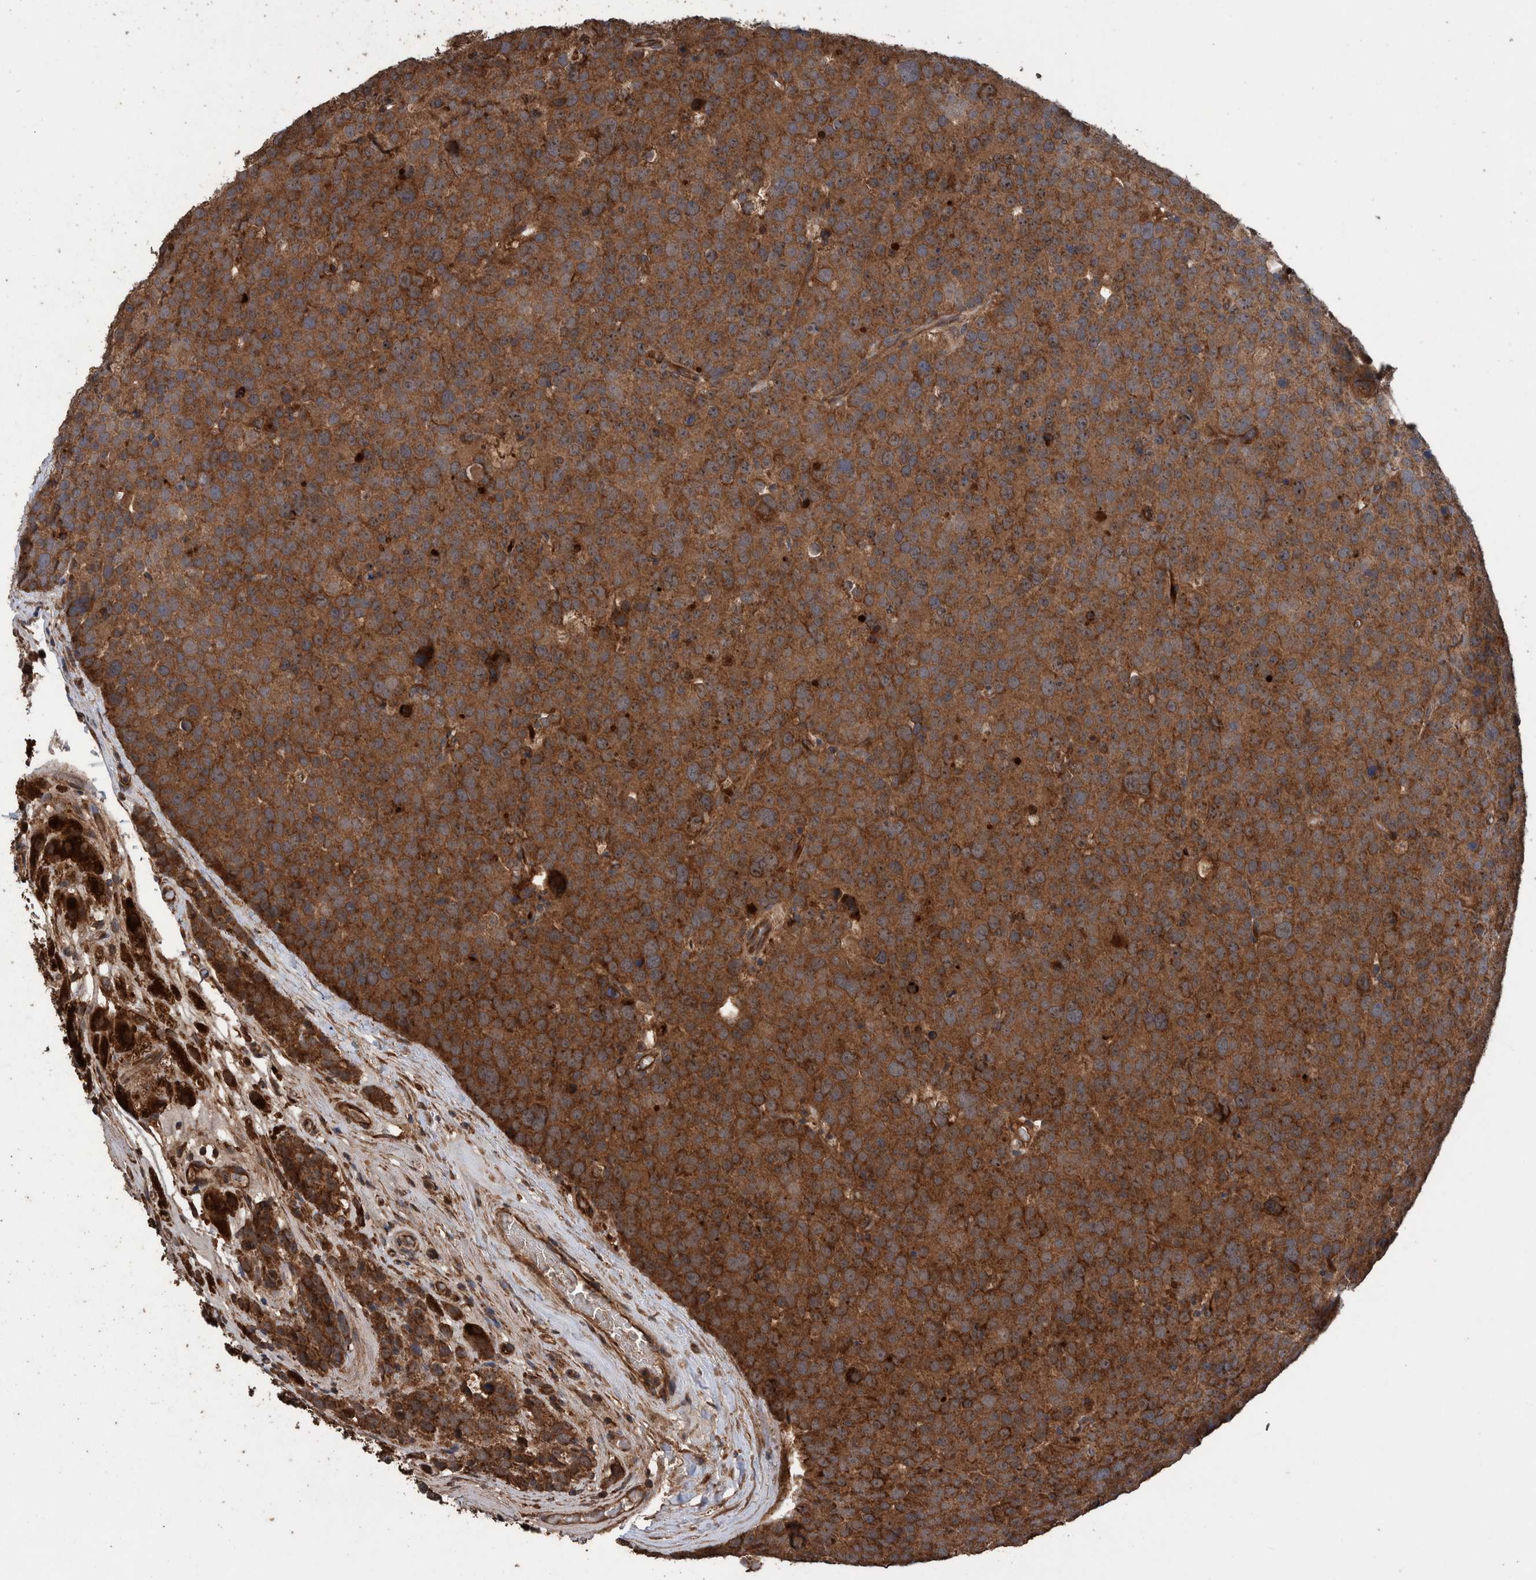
{"staining": {"intensity": "strong", "quantity": ">75%", "location": "cytoplasmic/membranous"}, "tissue": "testis cancer", "cell_type": "Tumor cells", "image_type": "cancer", "snomed": [{"axis": "morphology", "description": "Seminoma, NOS"}, {"axis": "topography", "description": "Testis"}], "caption": "Testis cancer tissue demonstrates strong cytoplasmic/membranous staining in approximately >75% of tumor cells", "gene": "TRIM16", "patient": {"sex": "male", "age": 71}}